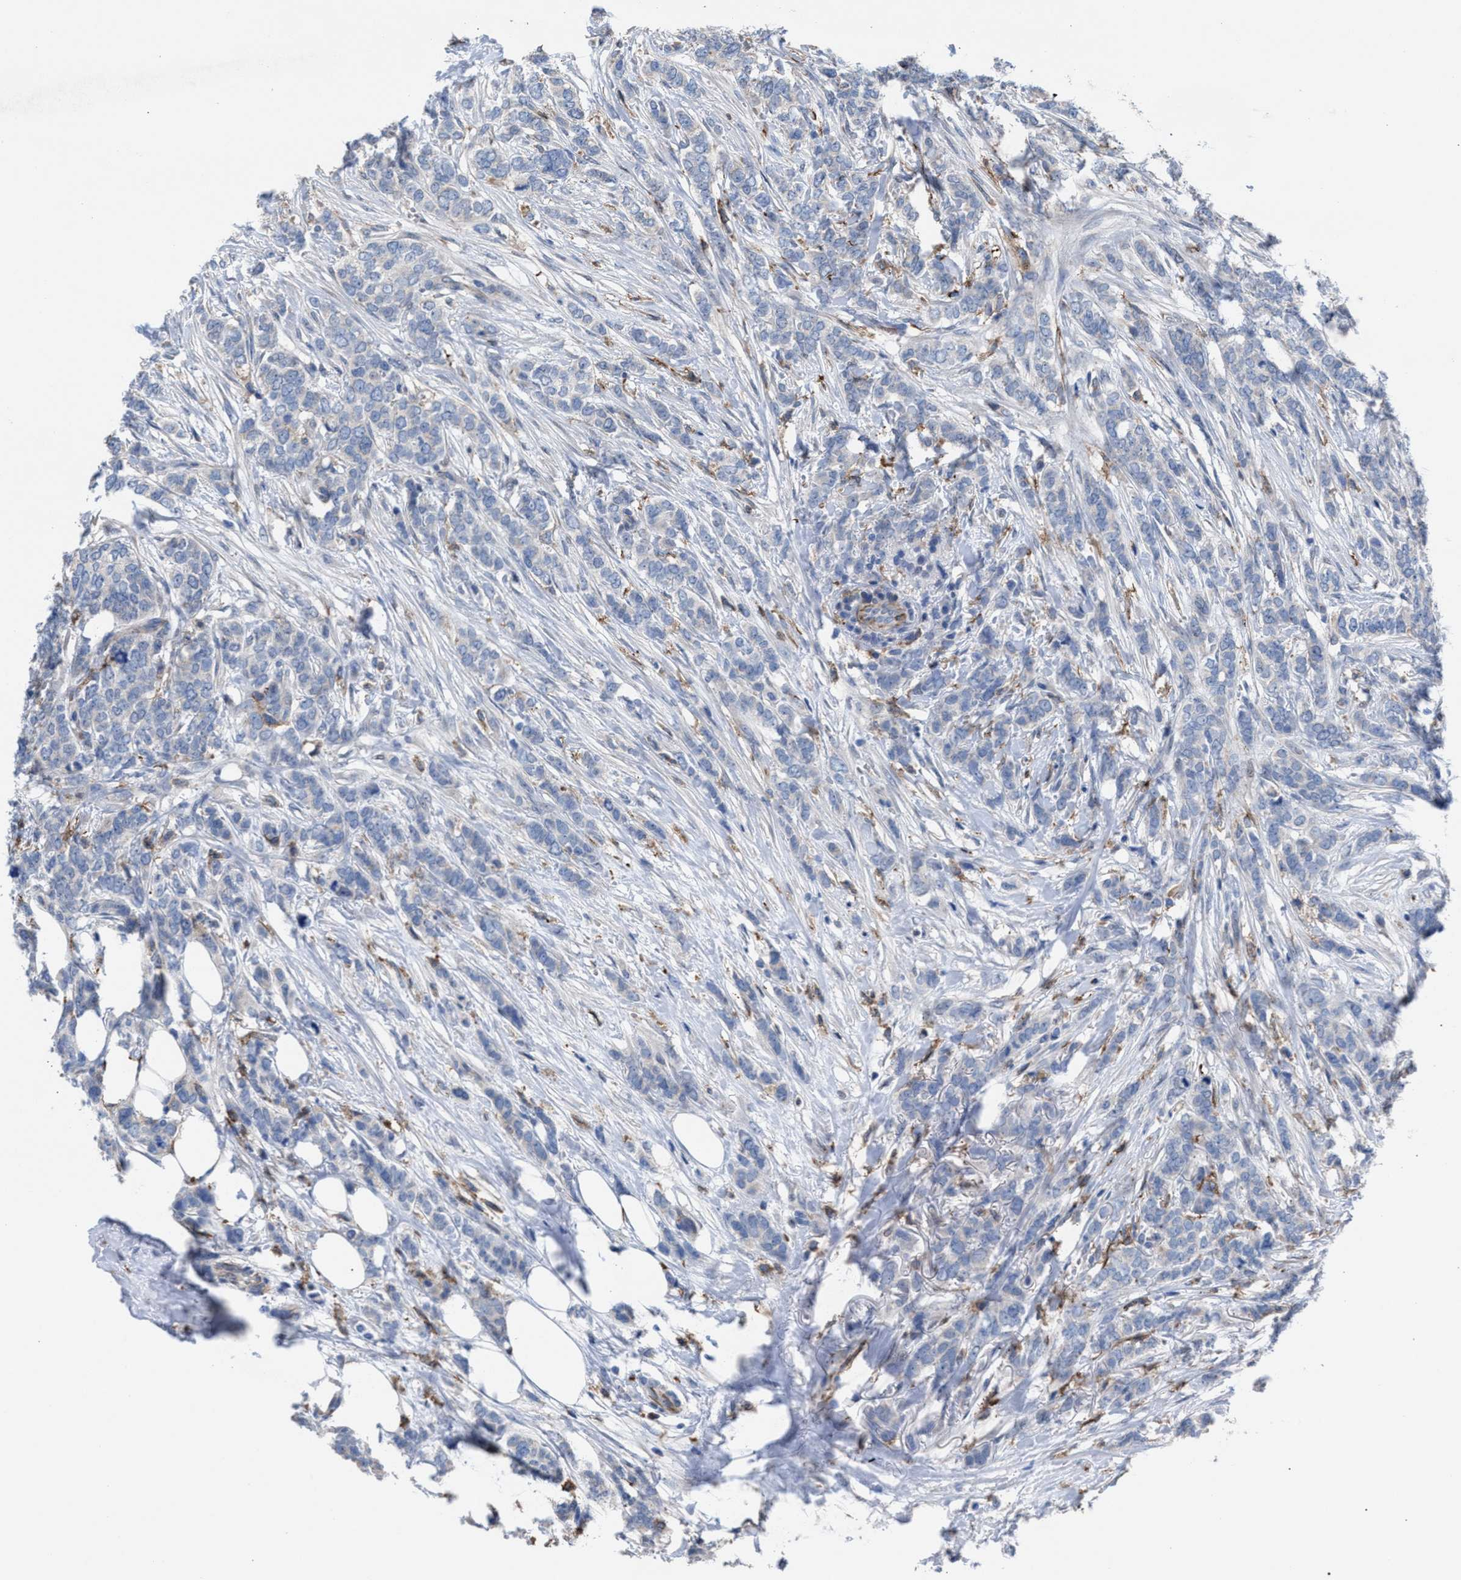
{"staining": {"intensity": "negative", "quantity": "none", "location": "none"}, "tissue": "breast cancer", "cell_type": "Tumor cells", "image_type": "cancer", "snomed": [{"axis": "morphology", "description": "Lobular carcinoma"}, {"axis": "topography", "description": "Skin"}, {"axis": "topography", "description": "Breast"}], "caption": "IHC image of neoplastic tissue: breast cancer (lobular carcinoma) stained with DAB exhibits no significant protein positivity in tumor cells.", "gene": "SLC47A1", "patient": {"sex": "female", "age": 46}}